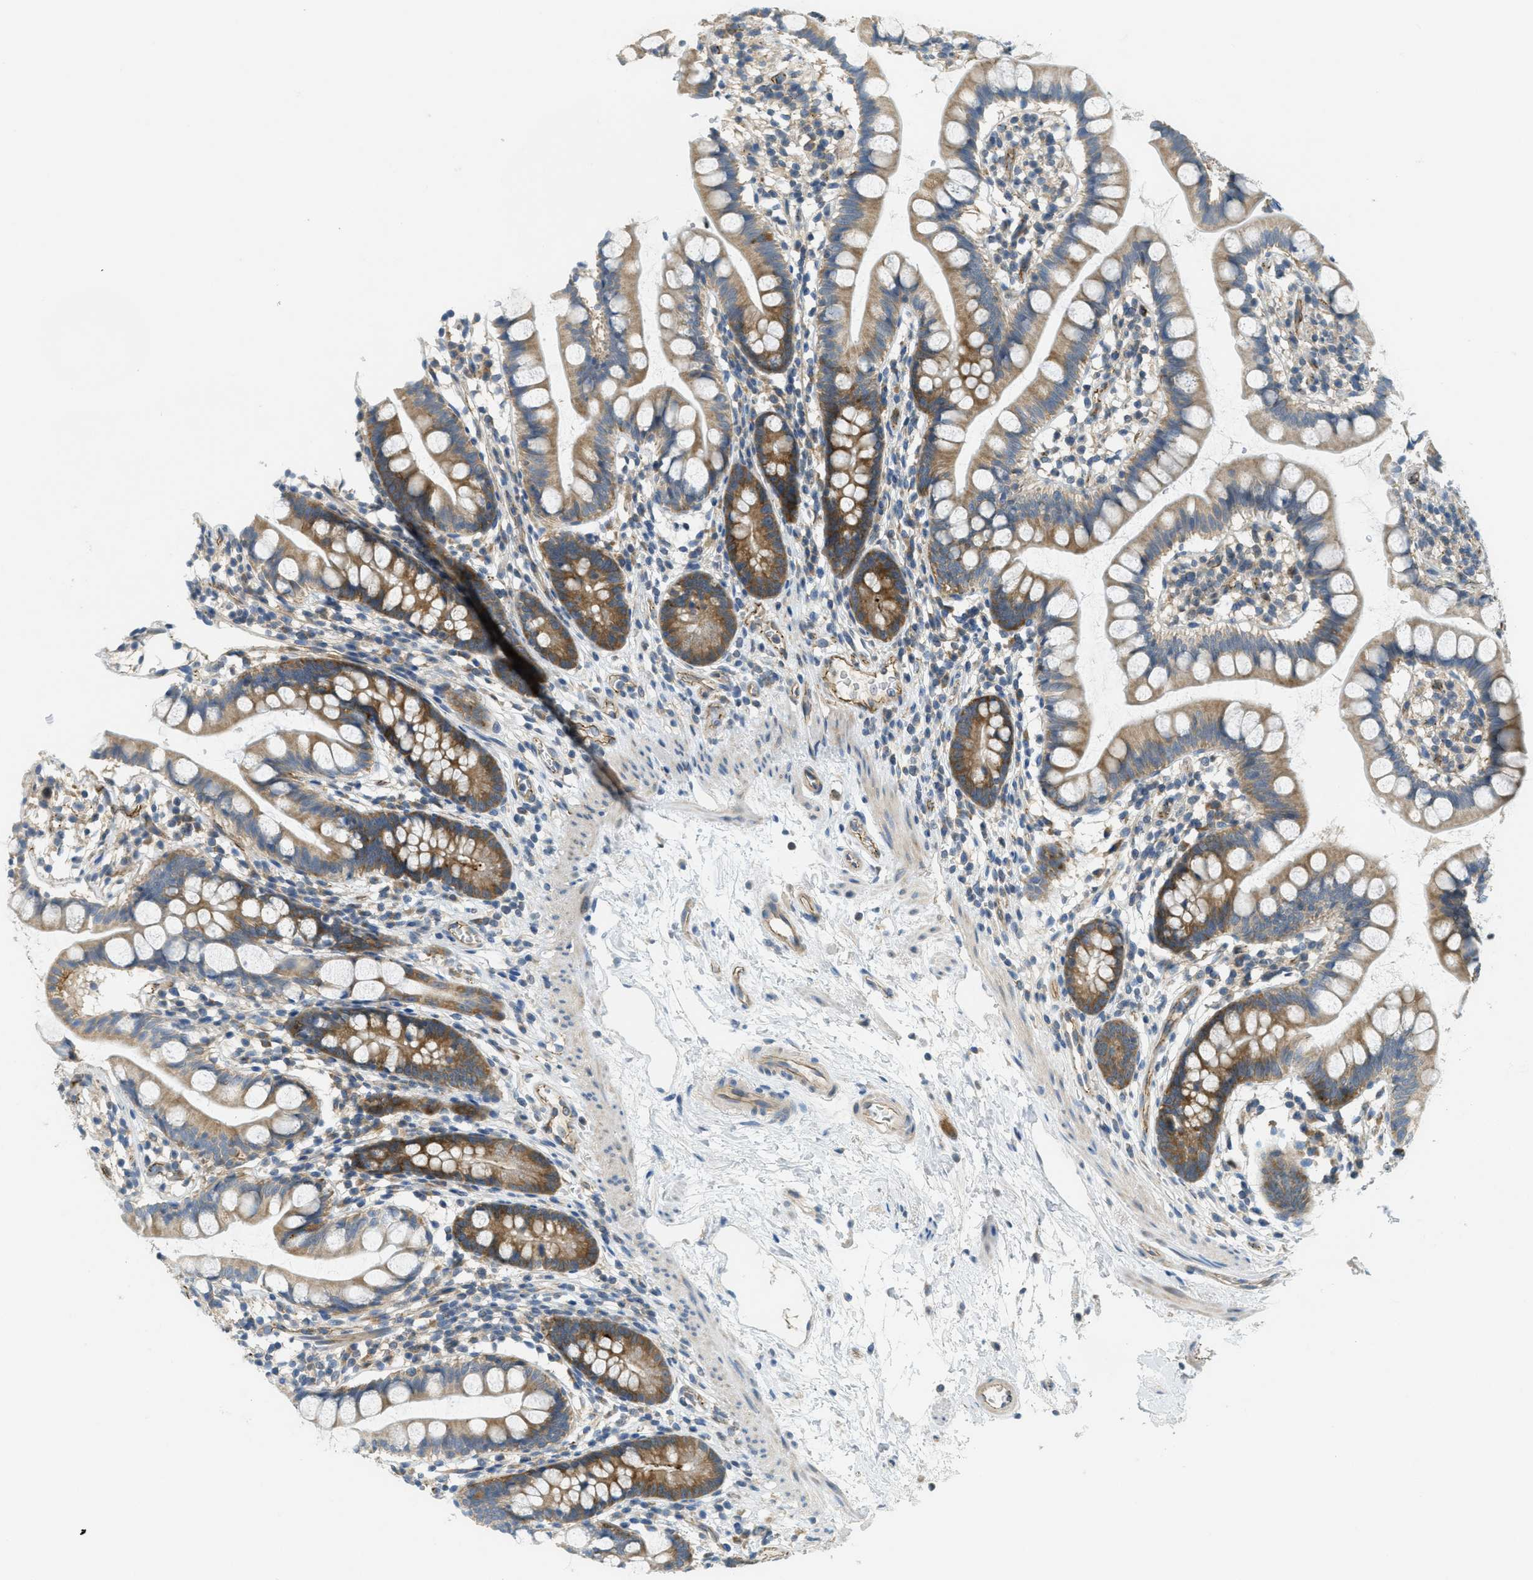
{"staining": {"intensity": "moderate", "quantity": ">75%", "location": "cytoplasmic/membranous"}, "tissue": "small intestine", "cell_type": "Glandular cells", "image_type": "normal", "snomed": [{"axis": "morphology", "description": "Normal tissue, NOS"}, {"axis": "topography", "description": "Small intestine"}], "caption": "Immunohistochemistry (IHC) of benign human small intestine demonstrates medium levels of moderate cytoplasmic/membranous expression in about >75% of glandular cells. The protein of interest is shown in brown color, while the nuclei are stained blue.", "gene": "JCAD", "patient": {"sex": "female", "age": 84}}